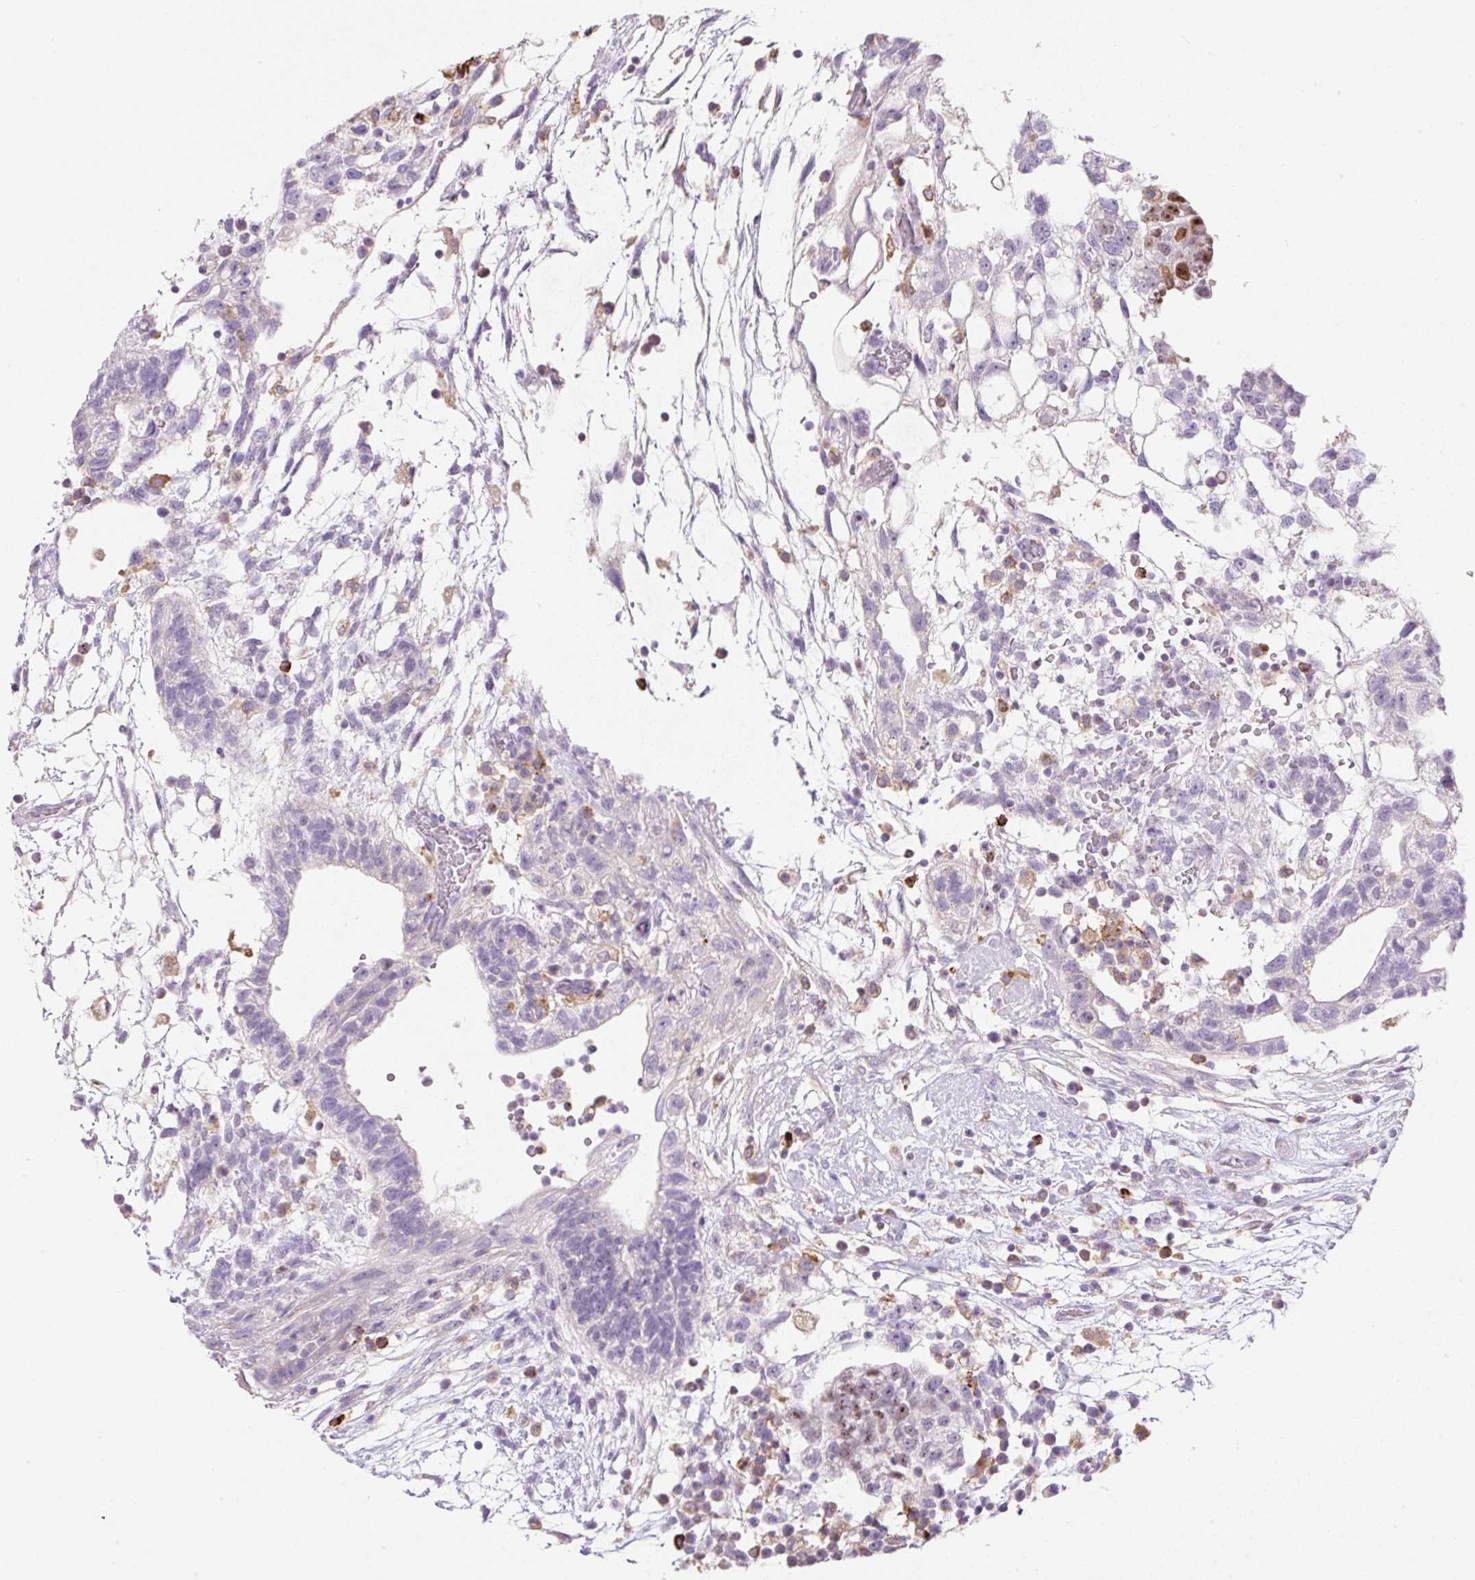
{"staining": {"intensity": "negative", "quantity": "none", "location": "none"}, "tissue": "testis cancer", "cell_type": "Tumor cells", "image_type": "cancer", "snomed": [{"axis": "morphology", "description": "Carcinoma, Embryonal, NOS"}, {"axis": "topography", "description": "Testis"}], "caption": "Tumor cells are negative for brown protein staining in embryonal carcinoma (testis).", "gene": "TDRD15", "patient": {"sex": "male", "age": 32}}